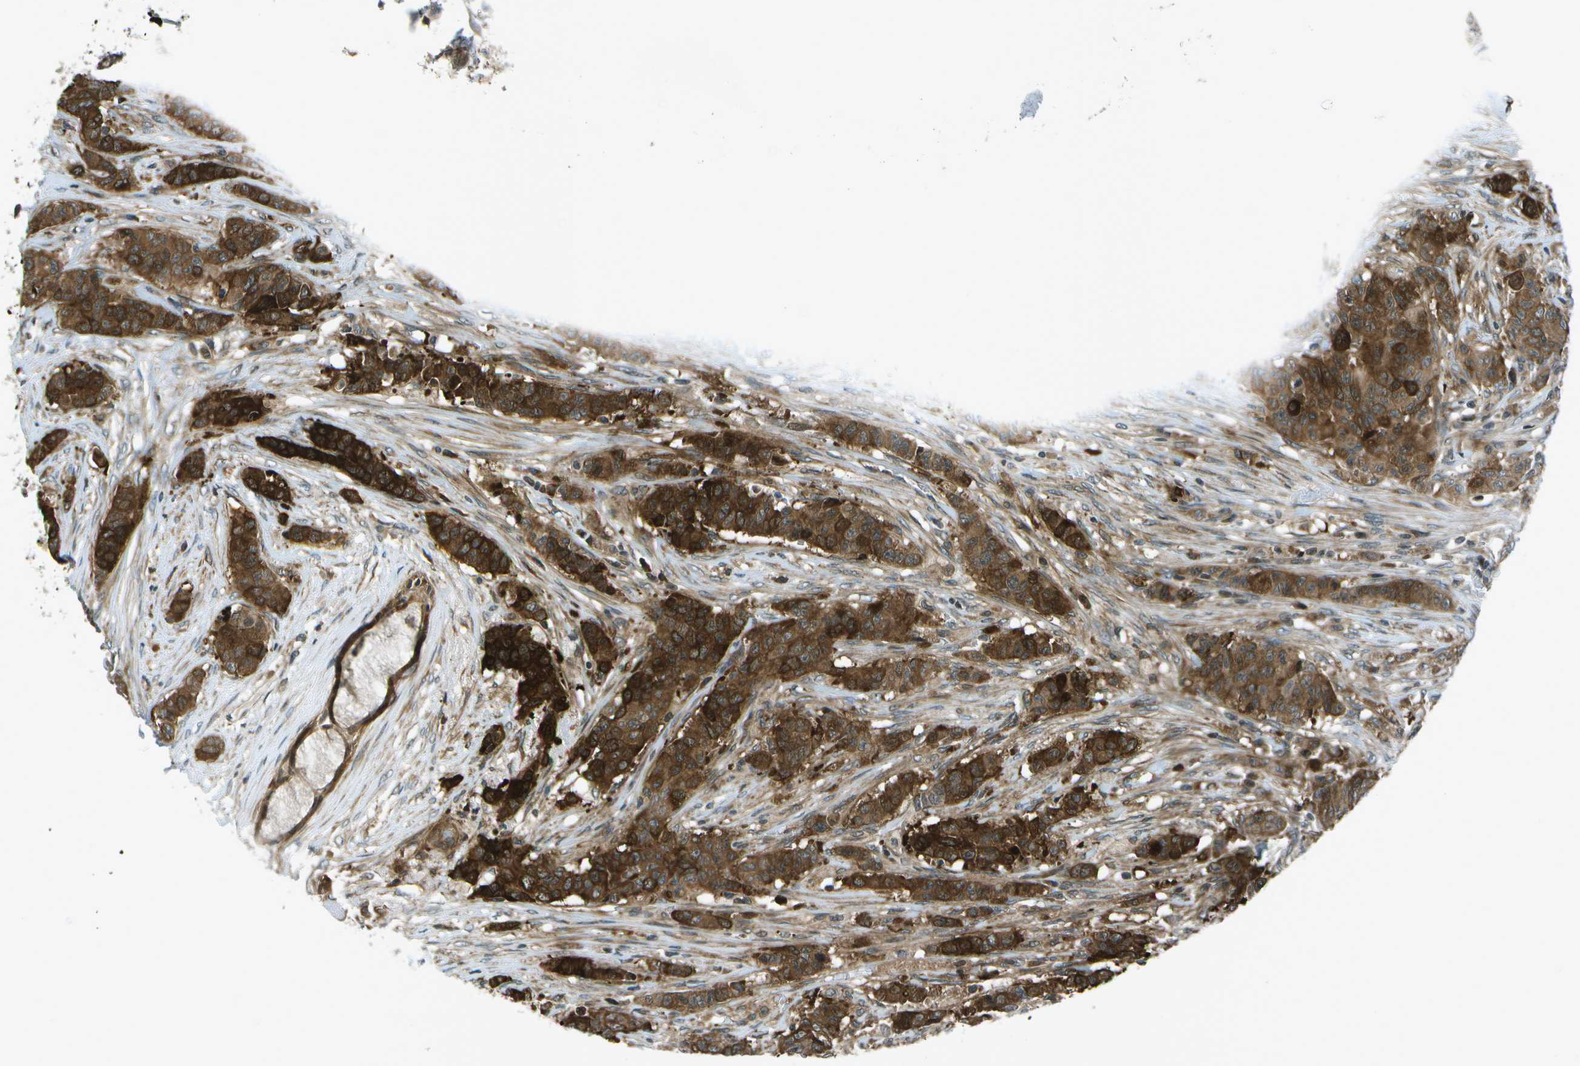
{"staining": {"intensity": "strong", "quantity": ">75%", "location": "cytoplasmic/membranous"}, "tissue": "breast cancer", "cell_type": "Tumor cells", "image_type": "cancer", "snomed": [{"axis": "morphology", "description": "Normal tissue, NOS"}, {"axis": "morphology", "description": "Duct carcinoma"}, {"axis": "topography", "description": "Breast"}], "caption": "Immunohistochemistry of invasive ductal carcinoma (breast) exhibits high levels of strong cytoplasmic/membranous staining in about >75% of tumor cells.", "gene": "TMEM19", "patient": {"sex": "female", "age": 40}}